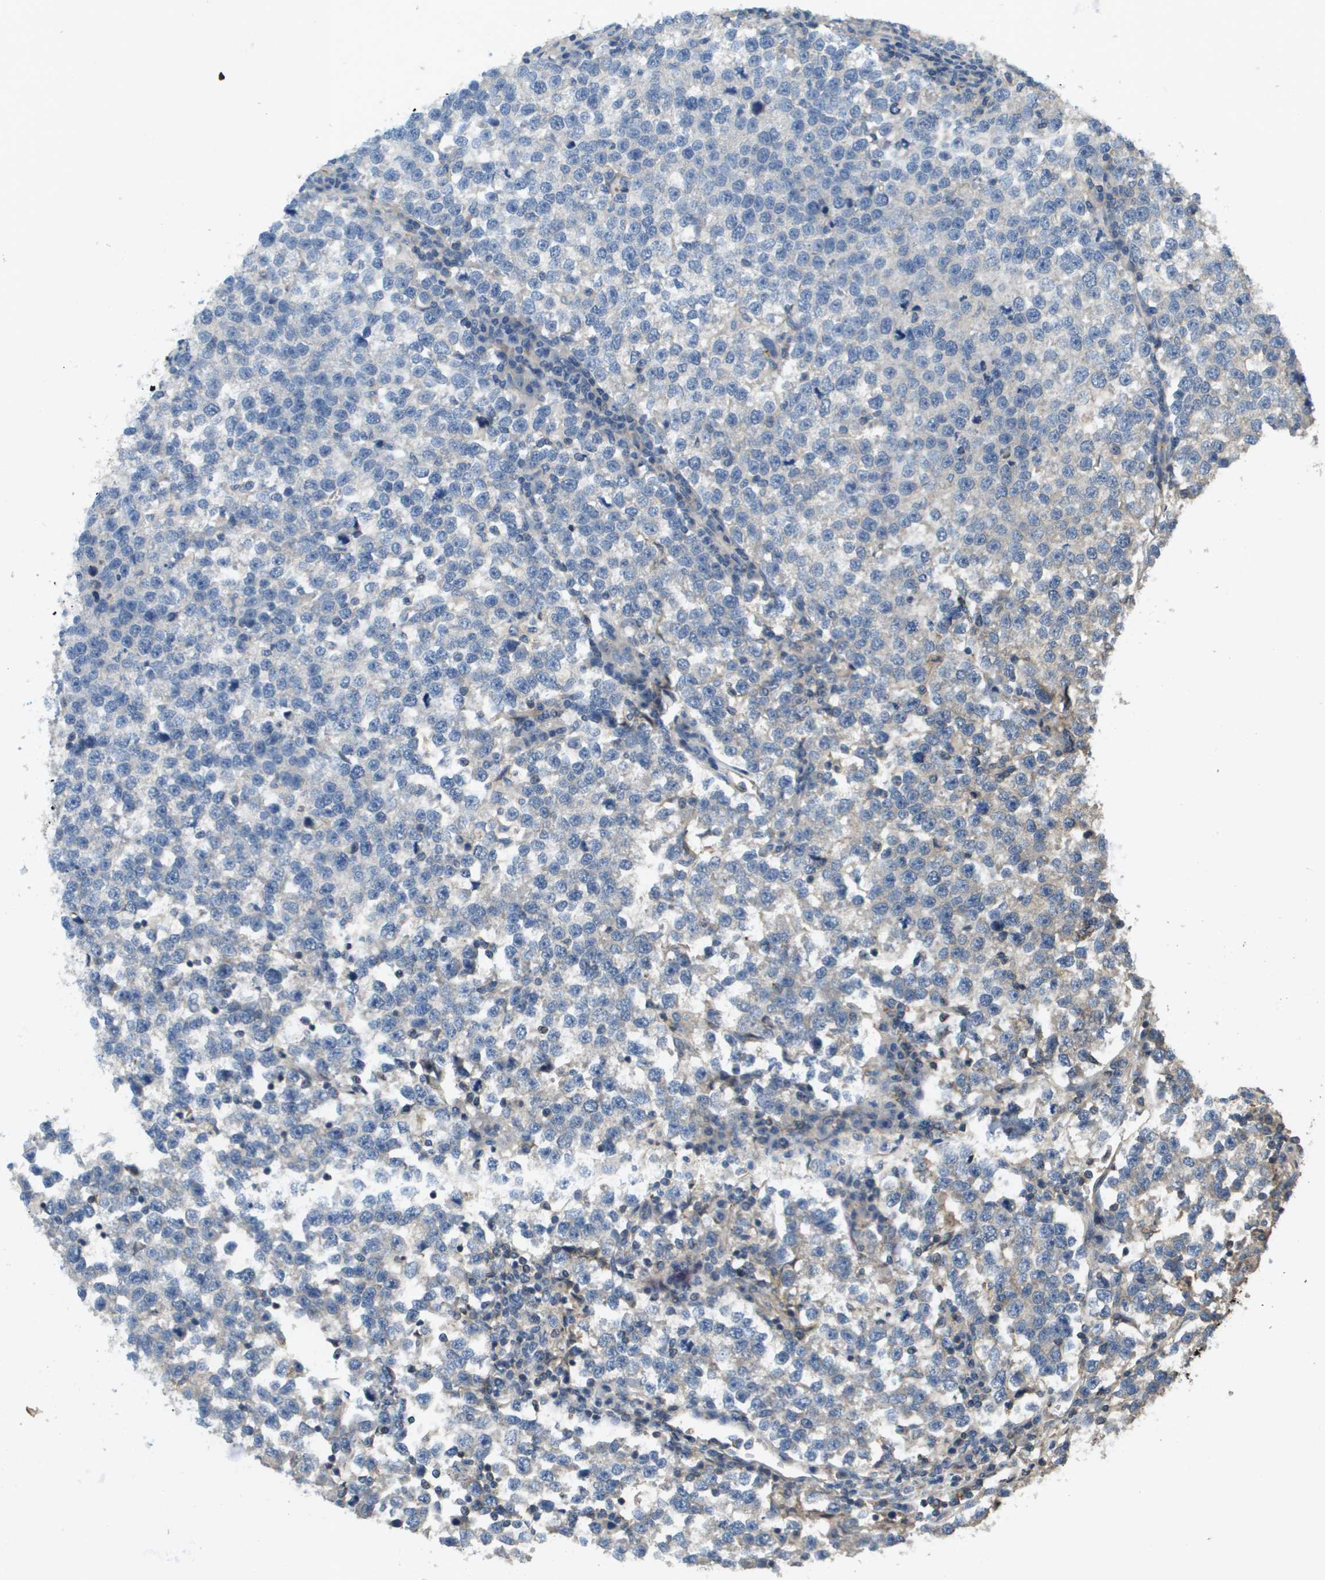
{"staining": {"intensity": "weak", "quantity": "<25%", "location": "cytoplasmic/membranous"}, "tissue": "testis cancer", "cell_type": "Tumor cells", "image_type": "cancer", "snomed": [{"axis": "morphology", "description": "Normal tissue, NOS"}, {"axis": "morphology", "description": "Seminoma, NOS"}, {"axis": "topography", "description": "Testis"}], "caption": "IHC photomicrograph of human seminoma (testis) stained for a protein (brown), which exhibits no staining in tumor cells.", "gene": "KRT23", "patient": {"sex": "male", "age": 43}}